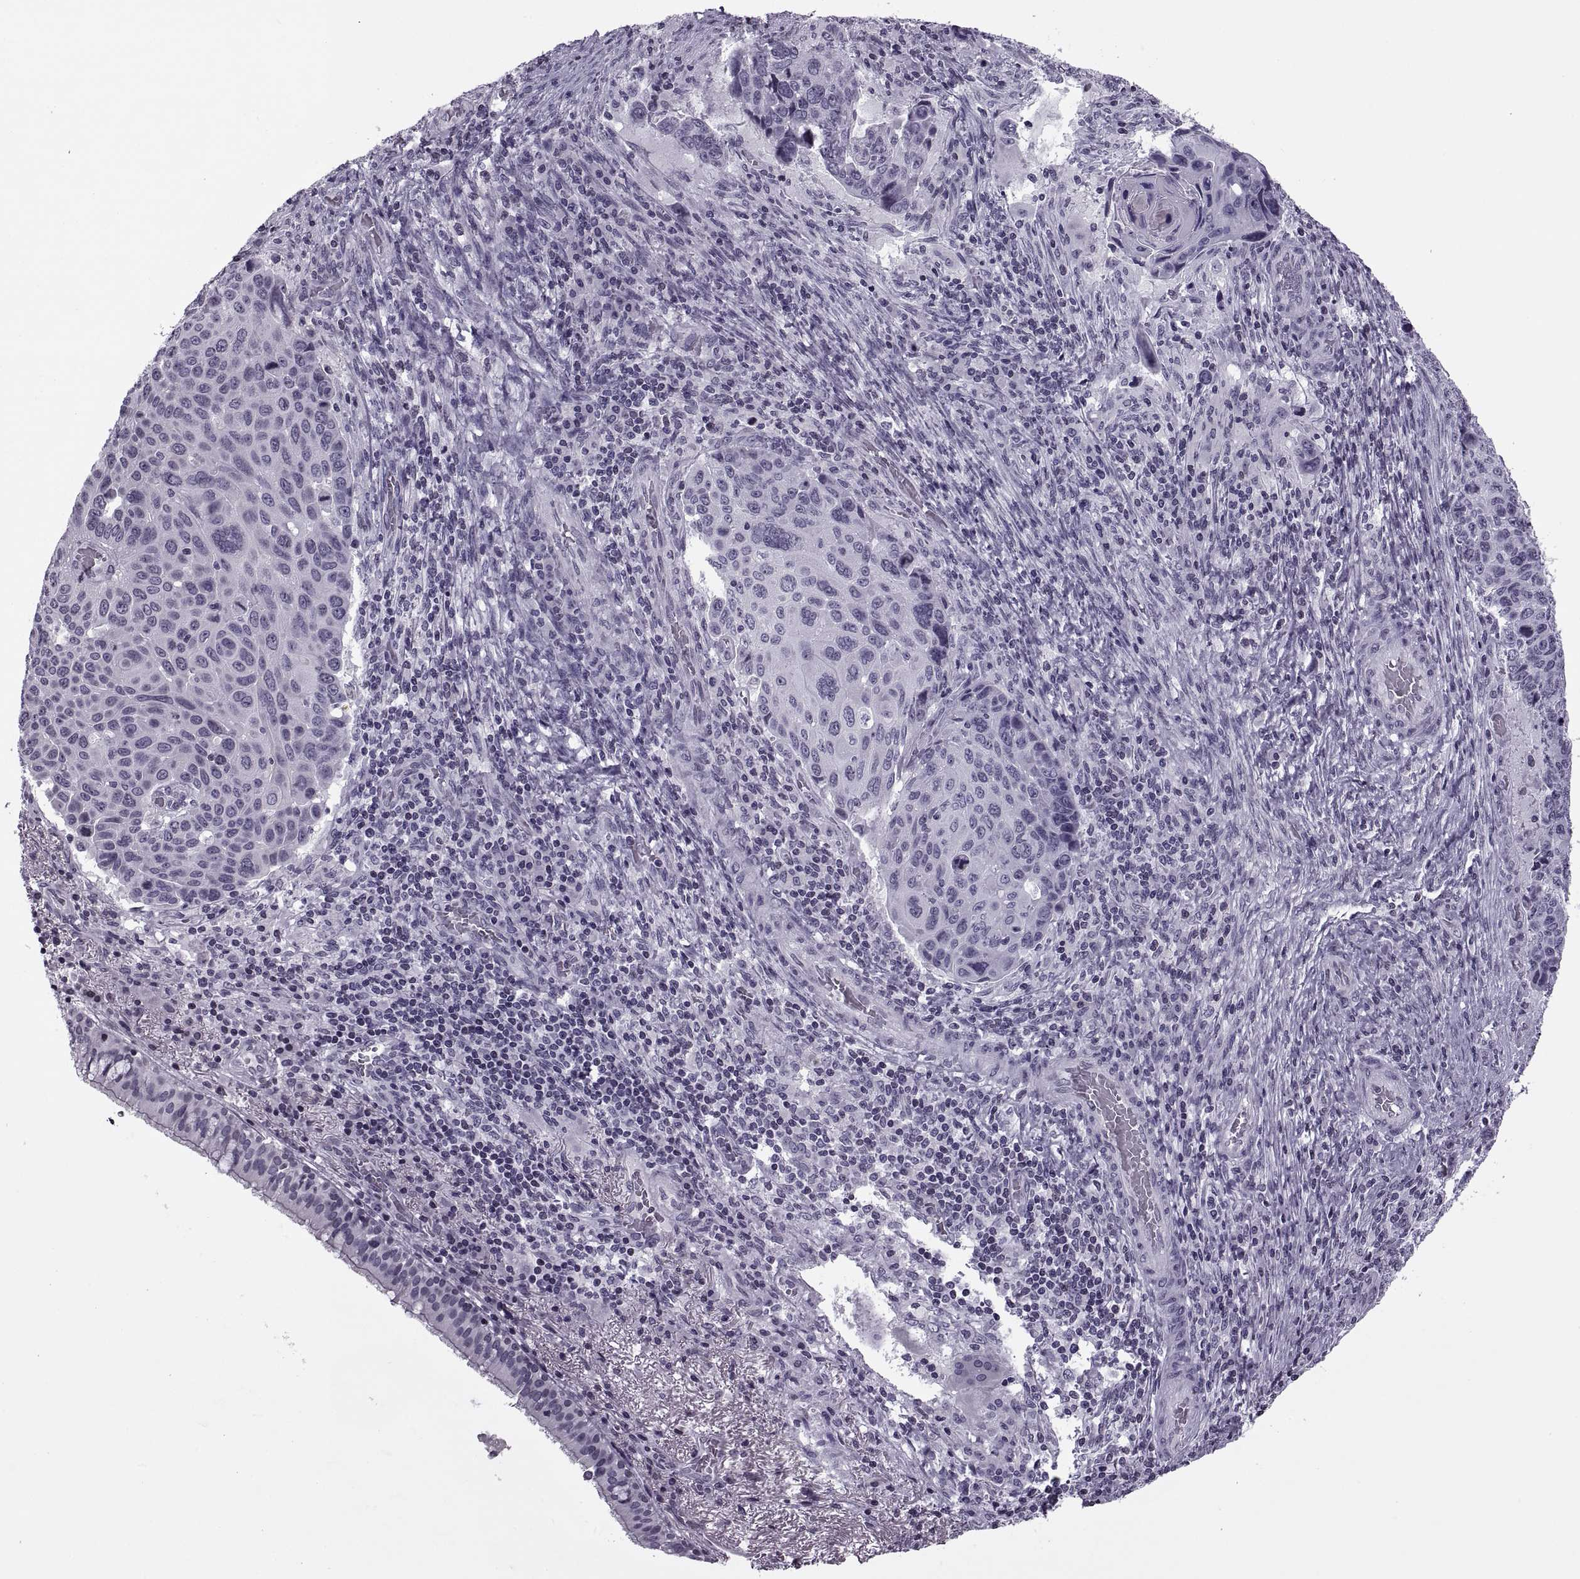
{"staining": {"intensity": "negative", "quantity": "none", "location": "none"}, "tissue": "lung cancer", "cell_type": "Tumor cells", "image_type": "cancer", "snomed": [{"axis": "morphology", "description": "Squamous cell carcinoma, NOS"}, {"axis": "topography", "description": "Lung"}], "caption": "The immunohistochemistry (IHC) histopathology image has no significant positivity in tumor cells of lung squamous cell carcinoma tissue. (Immunohistochemistry, brightfield microscopy, high magnification).", "gene": "H1-8", "patient": {"sex": "male", "age": 68}}